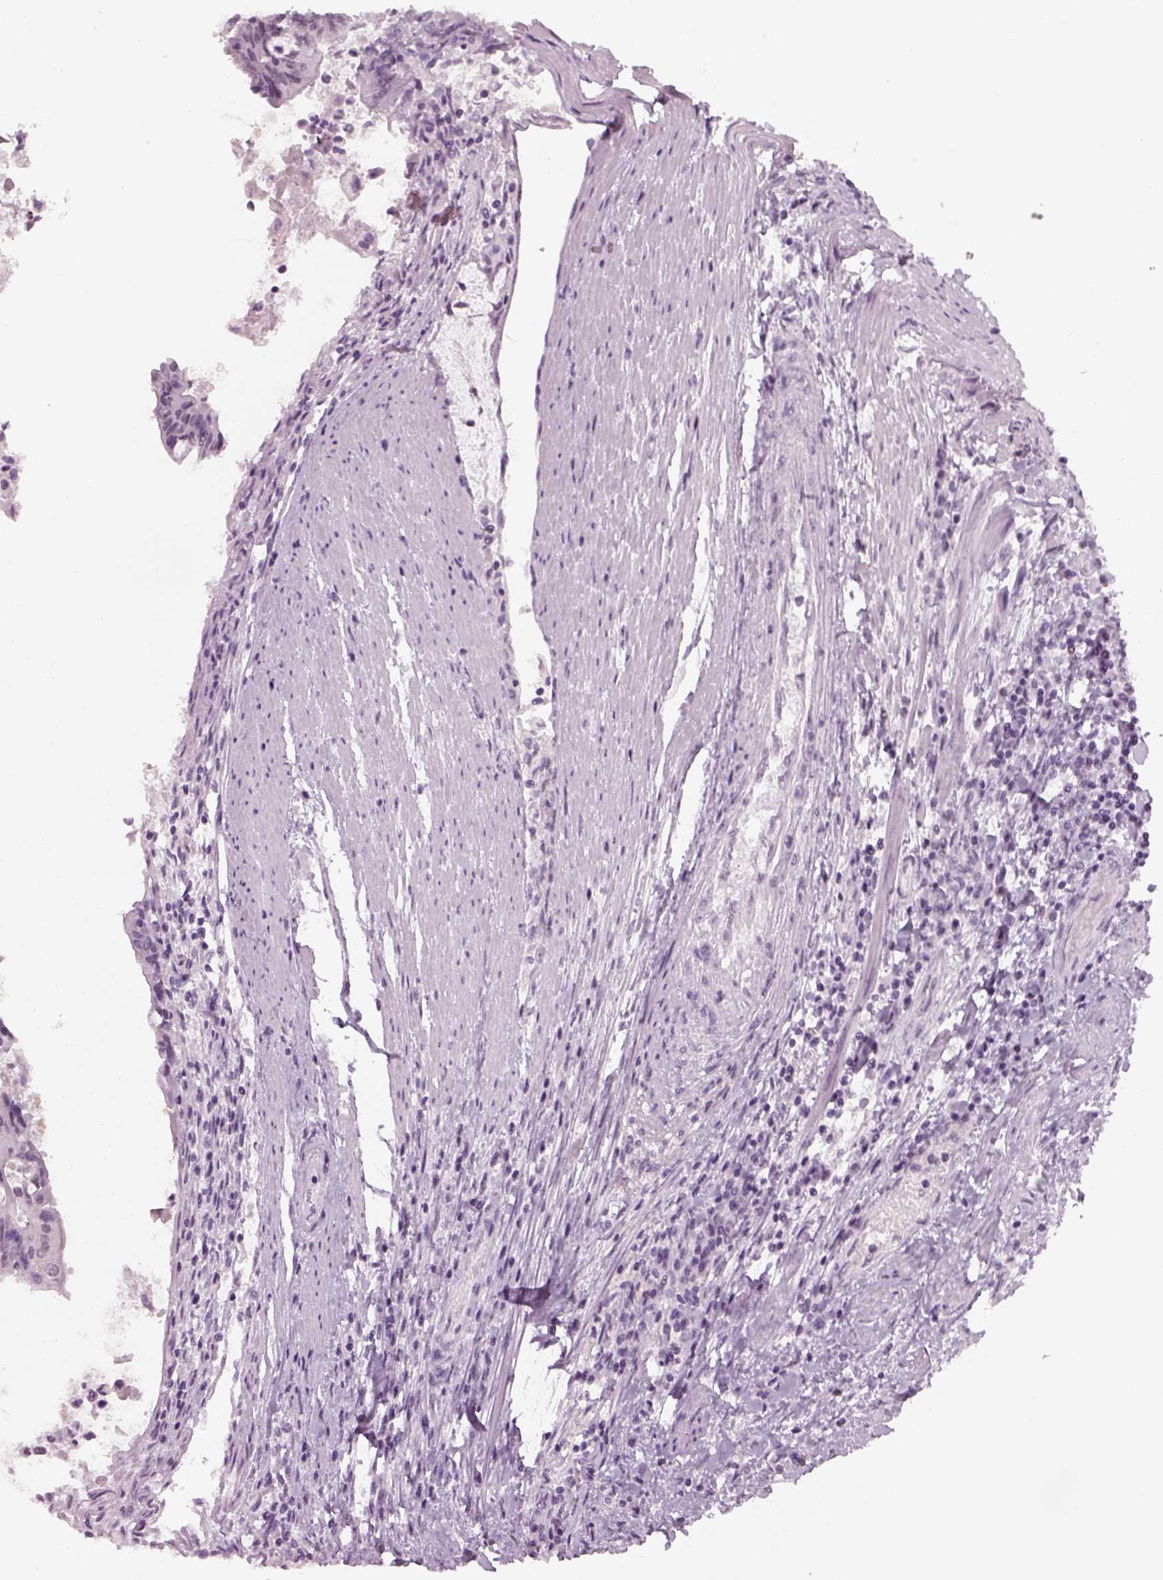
{"staining": {"intensity": "negative", "quantity": "none", "location": "none"}, "tissue": "colorectal cancer", "cell_type": "Tumor cells", "image_type": "cancer", "snomed": [{"axis": "morphology", "description": "Adenocarcinoma, NOS"}, {"axis": "topography", "description": "Colon"}], "caption": "Tumor cells are negative for protein expression in human colorectal cancer (adenocarcinoma).", "gene": "KCNG2", "patient": {"sex": "female", "age": 70}}